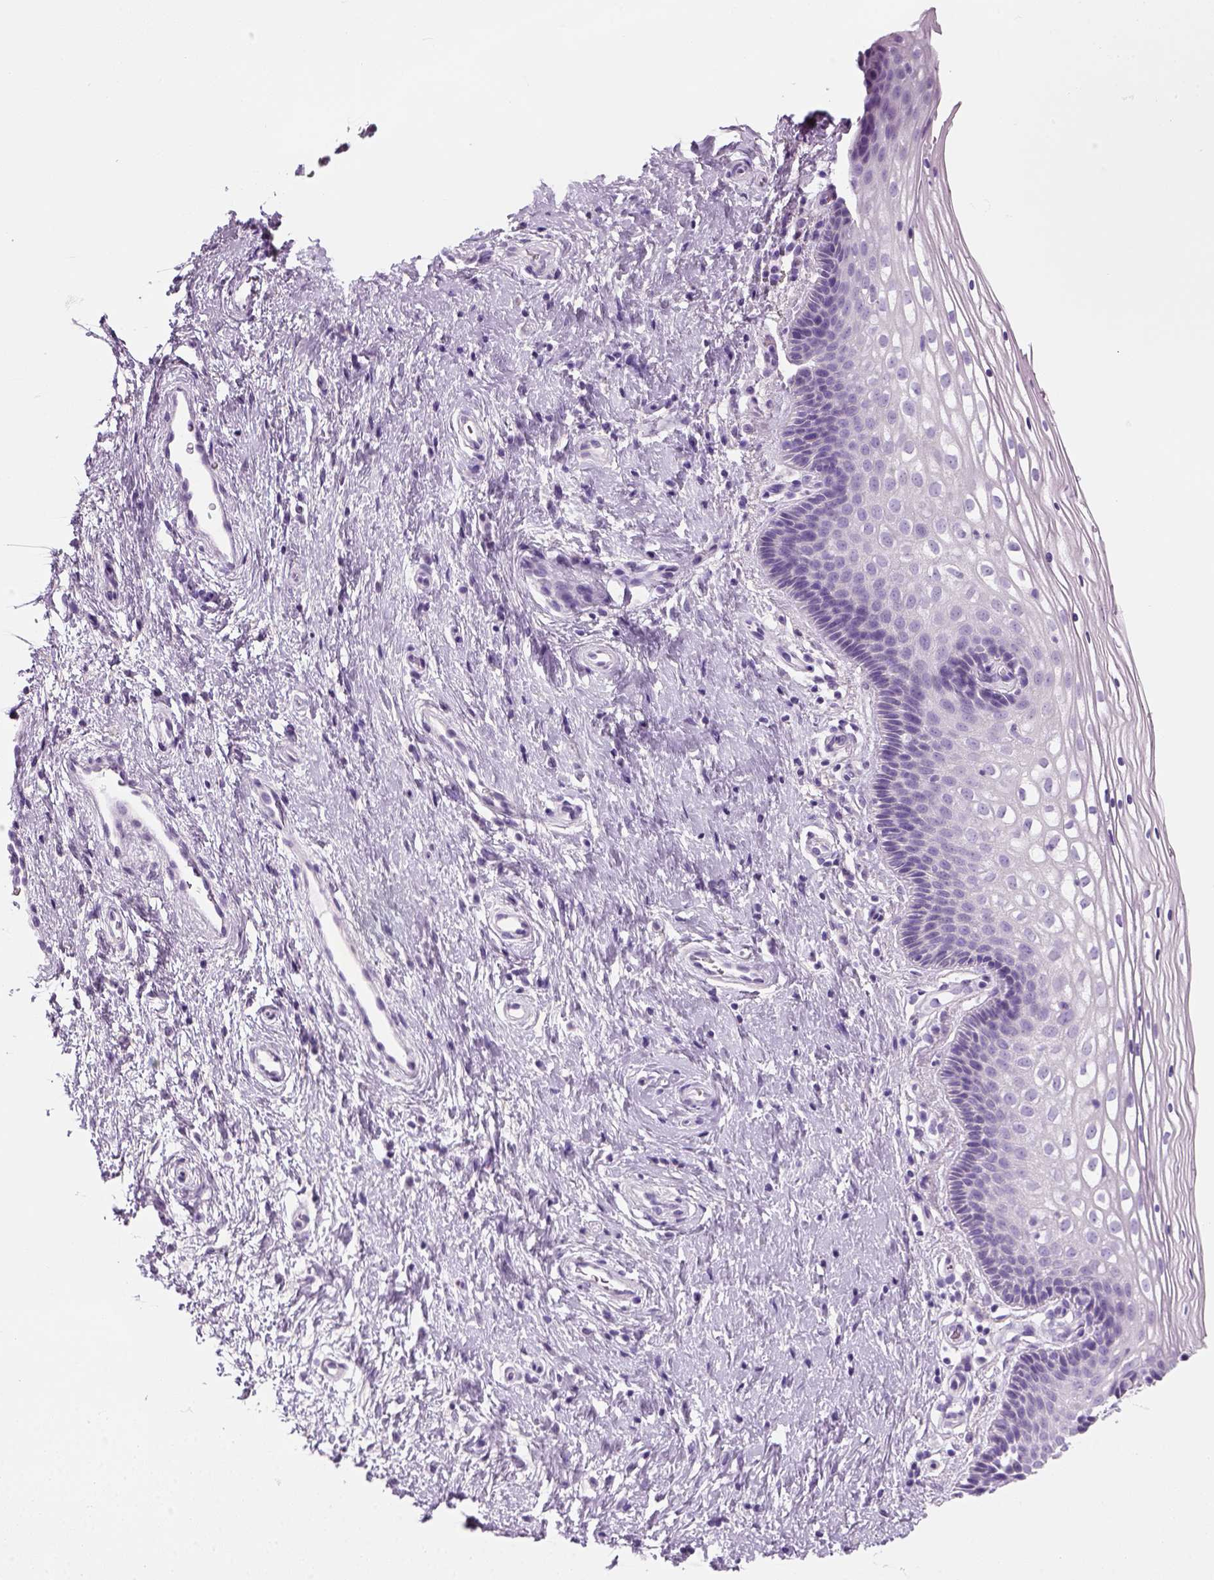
{"staining": {"intensity": "negative", "quantity": "none", "location": "none"}, "tissue": "cervix", "cell_type": "Glandular cells", "image_type": "normal", "snomed": [{"axis": "morphology", "description": "Normal tissue, NOS"}, {"axis": "topography", "description": "Cervix"}], "caption": "Immunohistochemistry (IHC) histopathology image of normal cervix stained for a protein (brown), which reveals no expression in glandular cells.", "gene": "SLC12A5", "patient": {"sex": "female", "age": 34}}